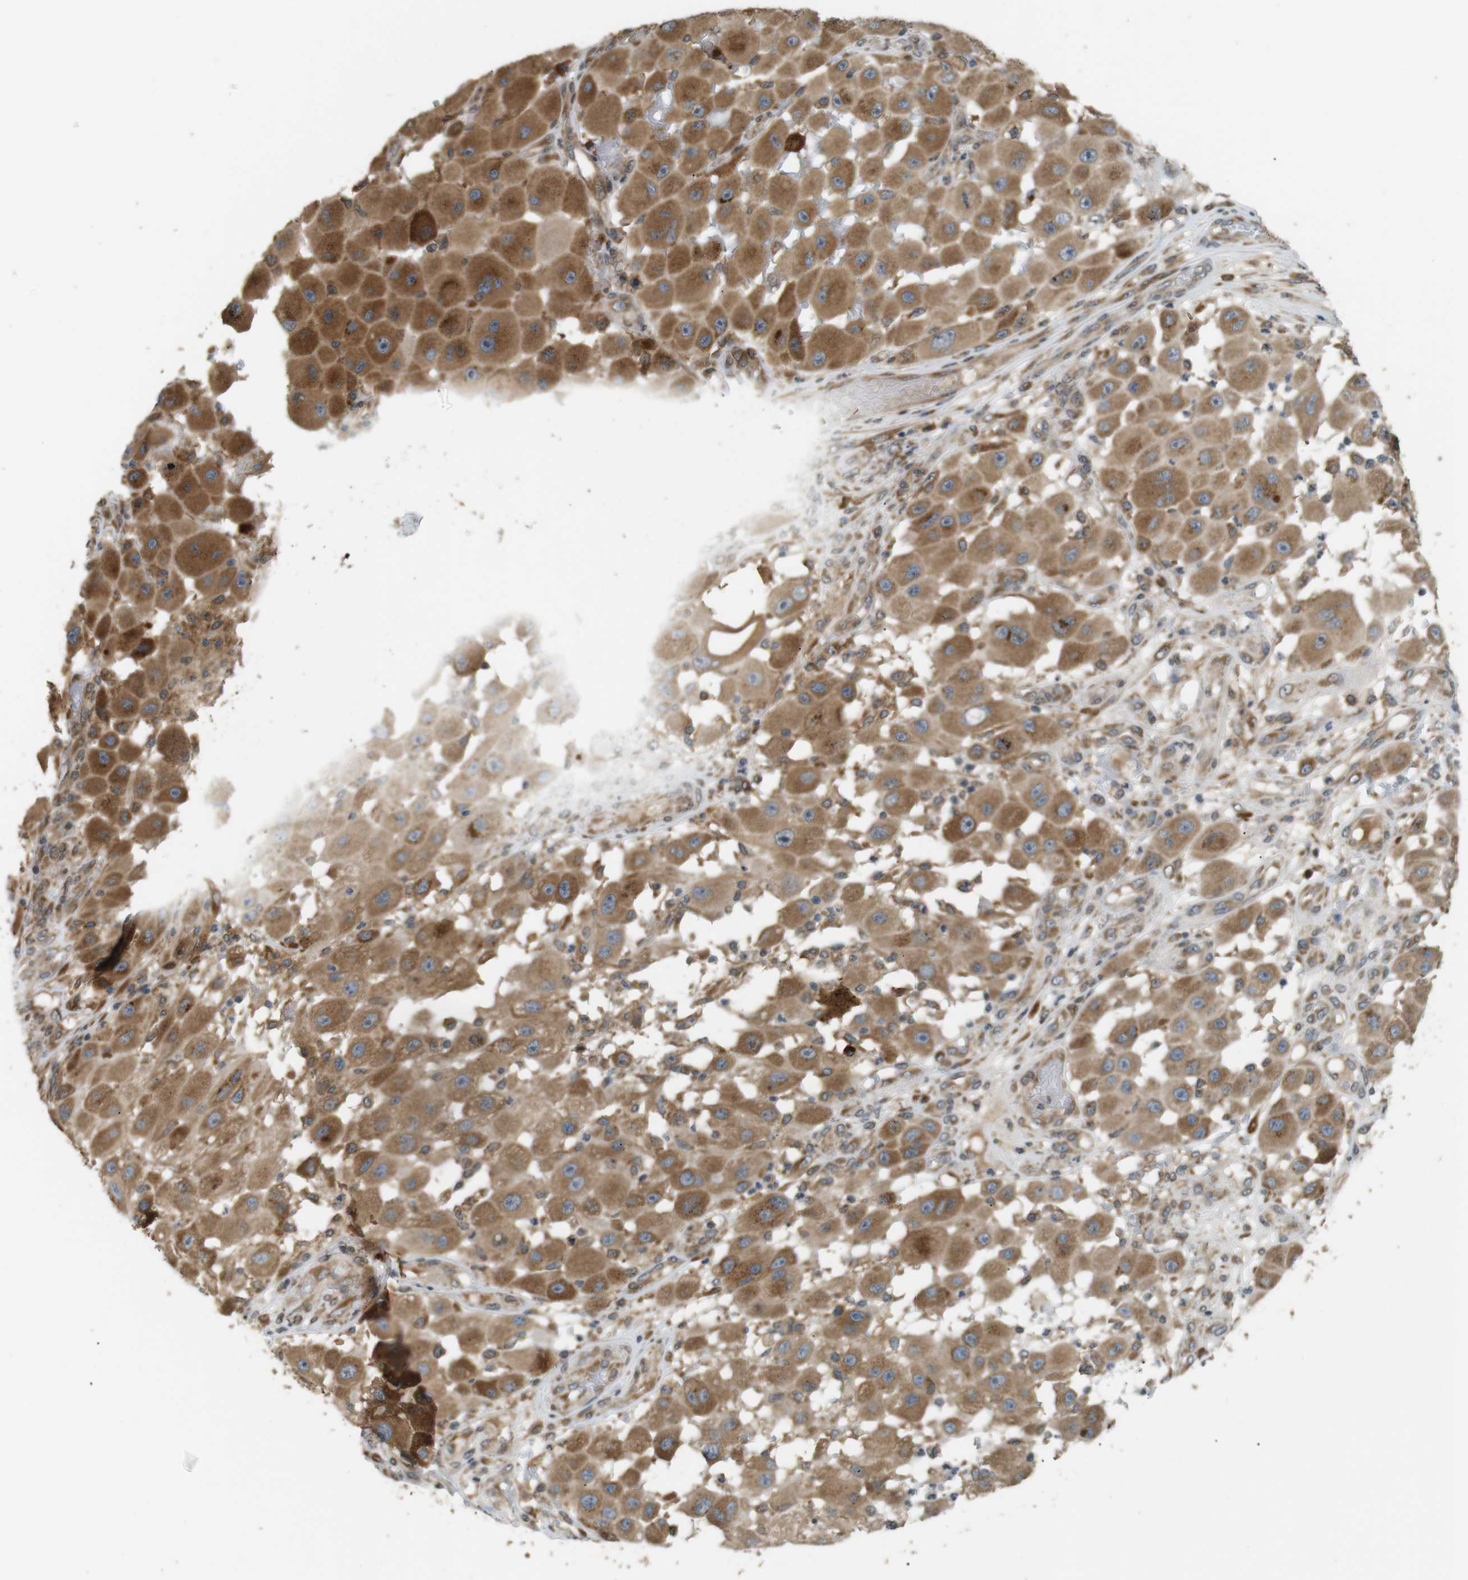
{"staining": {"intensity": "moderate", "quantity": ">75%", "location": "cytoplasmic/membranous"}, "tissue": "melanoma", "cell_type": "Tumor cells", "image_type": "cancer", "snomed": [{"axis": "morphology", "description": "Malignant melanoma, NOS"}, {"axis": "topography", "description": "Skin"}], "caption": "The photomicrograph exhibits immunohistochemical staining of malignant melanoma. There is moderate cytoplasmic/membranous expression is present in about >75% of tumor cells. The staining was performed using DAB to visualize the protein expression in brown, while the nuclei were stained in blue with hematoxylin (Magnification: 20x).", "gene": "TMED4", "patient": {"sex": "female", "age": 81}}